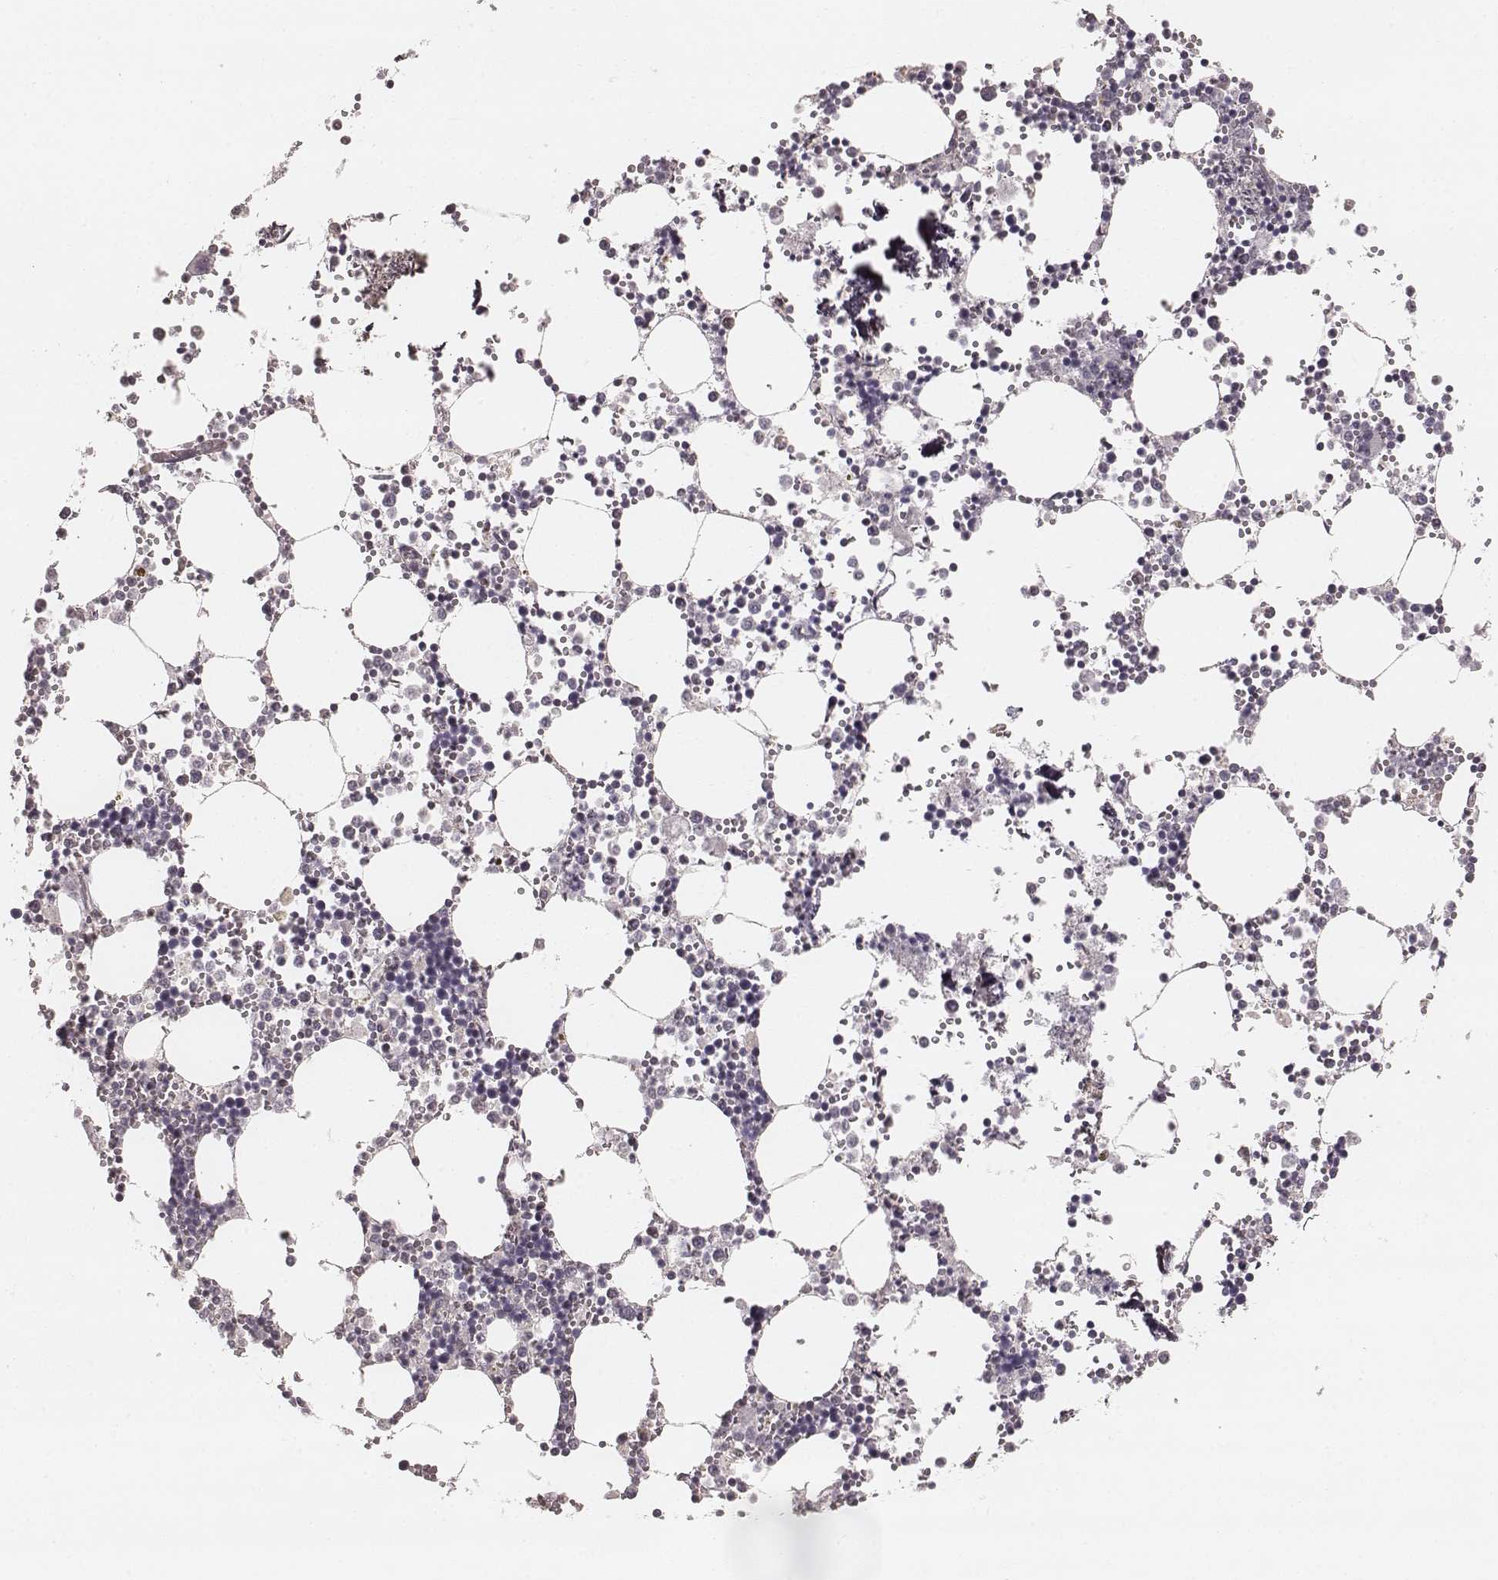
{"staining": {"intensity": "negative", "quantity": "none", "location": "none"}, "tissue": "bone marrow", "cell_type": "Hematopoietic cells", "image_type": "normal", "snomed": [{"axis": "morphology", "description": "Normal tissue, NOS"}, {"axis": "topography", "description": "Bone marrow"}], "caption": "Hematopoietic cells show no significant protein staining in normal bone marrow.", "gene": "LY6K", "patient": {"sex": "male", "age": 54}}